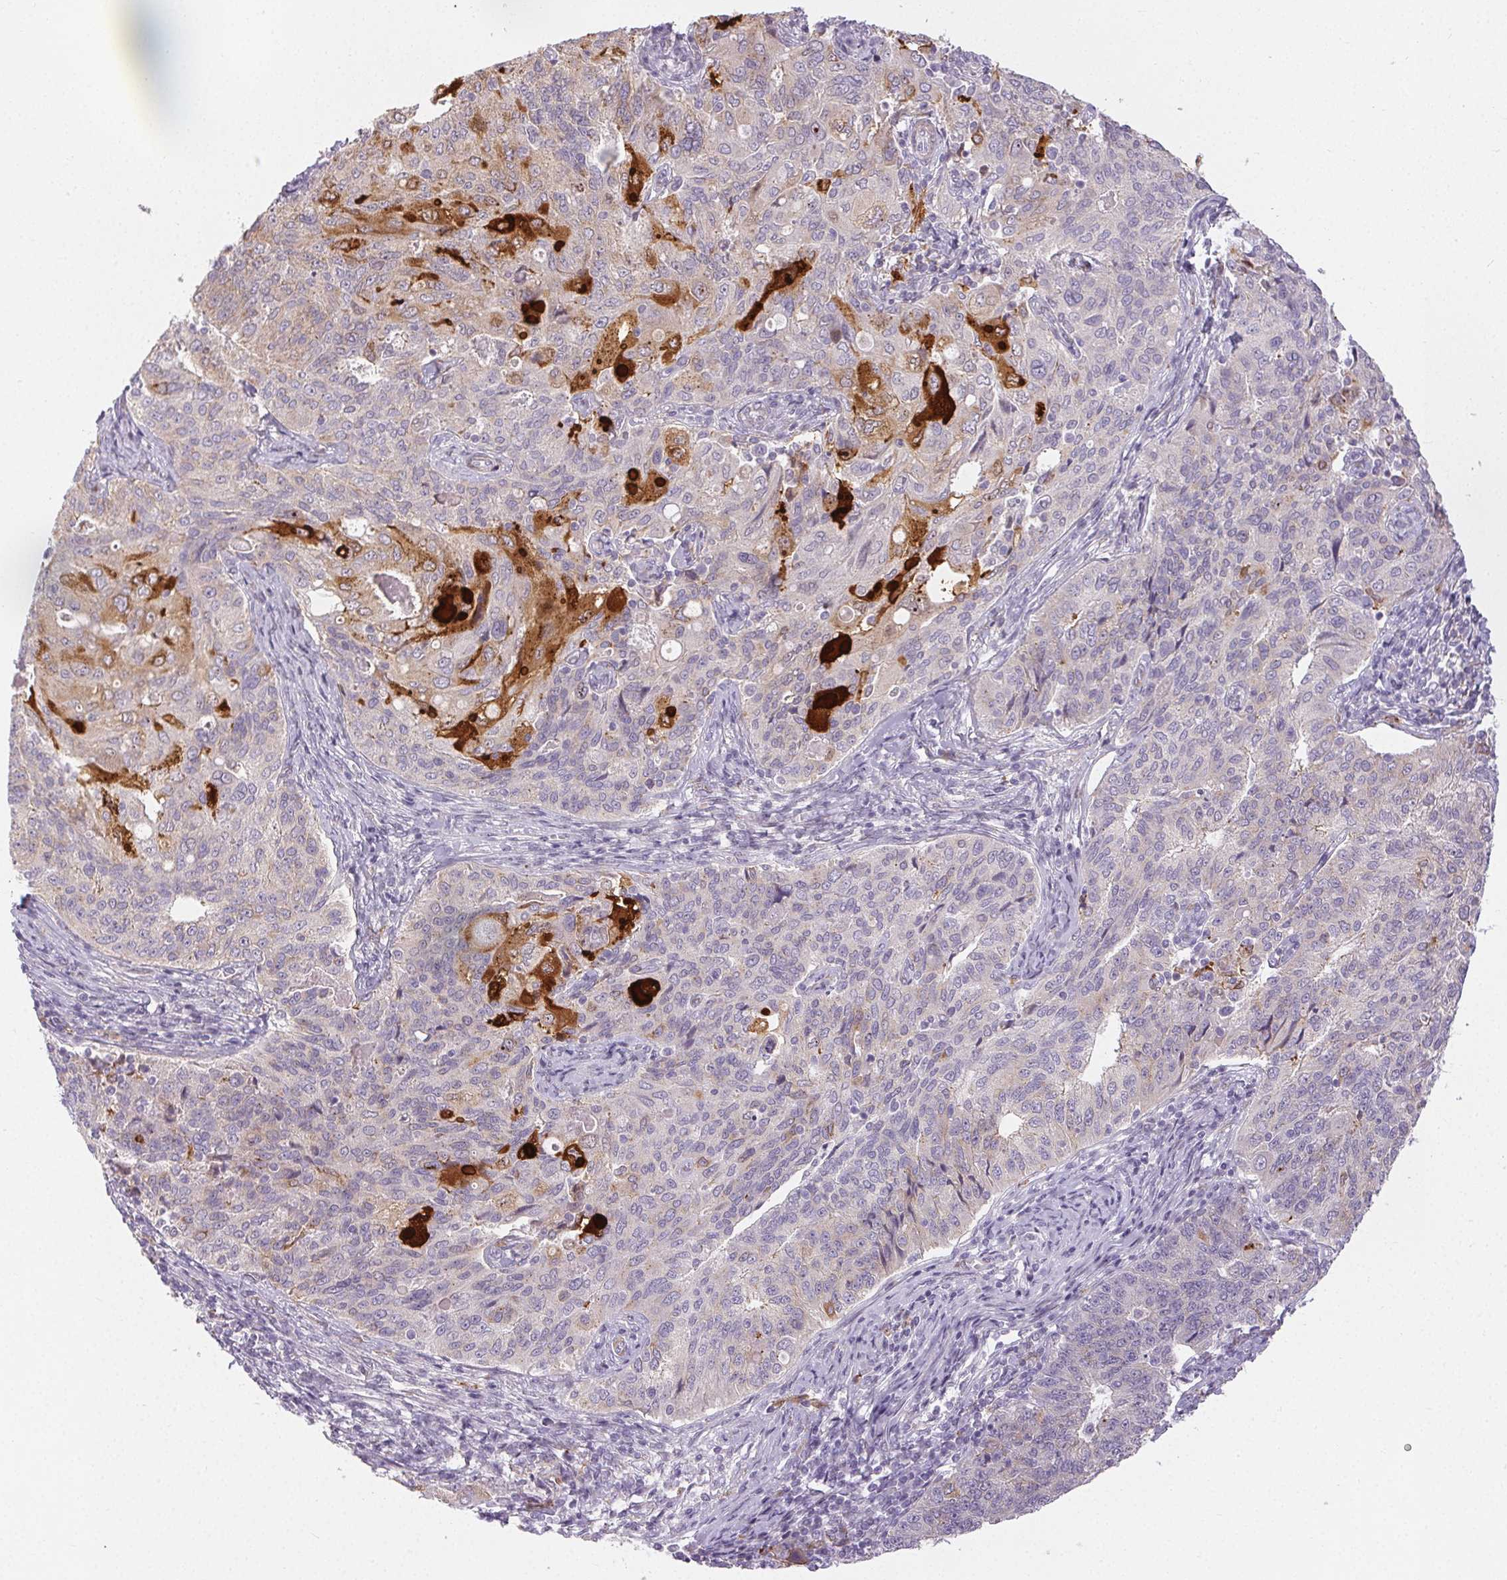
{"staining": {"intensity": "strong", "quantity": "<25%", "location": "cytoplasmic/membranous"}, "tissue": "endometrial cancer", "cell_type": "Tumor cells", "image_type": "cancer", "snomed": [{"axis": "morphology", "description": "Adenocarcinoma, NOS"}, {"axis": "topography", "description": "Endometrium"}], "caption": "Protein analysis of endometrial cancer tissue reveals strong cytoplasmic/membranous positivity in approximately <25% of tumor cells. Ihc stains the protein of interest in brown and the nuclei are stained blue.", "gene": "RPGRIP1", "patient": {"sex": "female", "age": 43}}